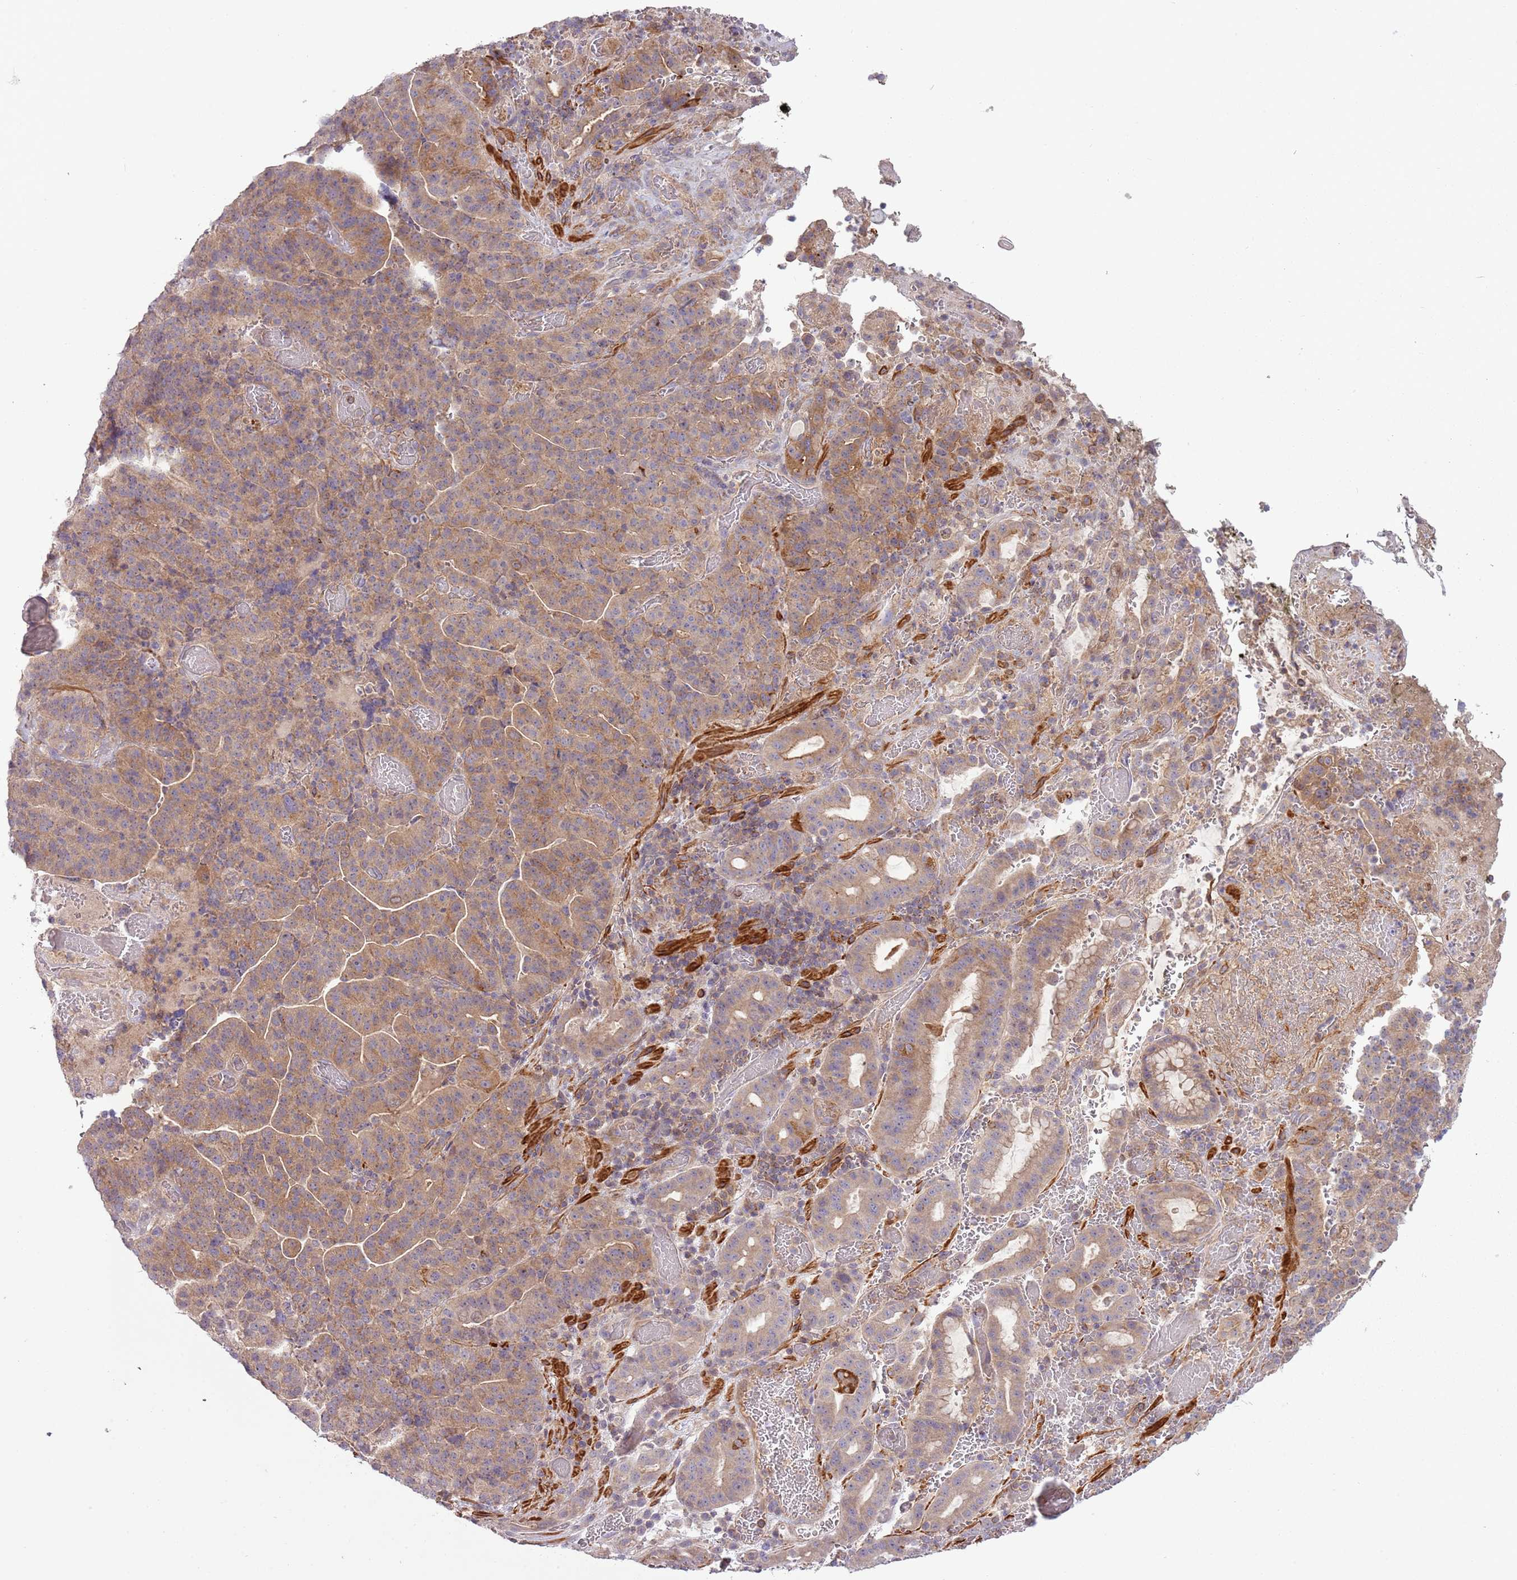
{"staining": {"intensity": "moderate", "quantity": ">75%", "location": "cytoplasmic/membranous"}, "tissue": "stomach cancer", "cell_type": "Tumor cells", "image_type": "cancer", "snomed": [{"axis": "morphology", "description": "Adenocarcinoma, NOS"}, {"axis": "topography", "description": "Stomach"}], "caption": "Brown immunohistochemical staining in human stomach cancer exhibits moderate cytoplasmic/membranous expression in approximately >75% of tumor cells.", "gene": "DTD2", "patient": {"sex": "male", "age": 48}}